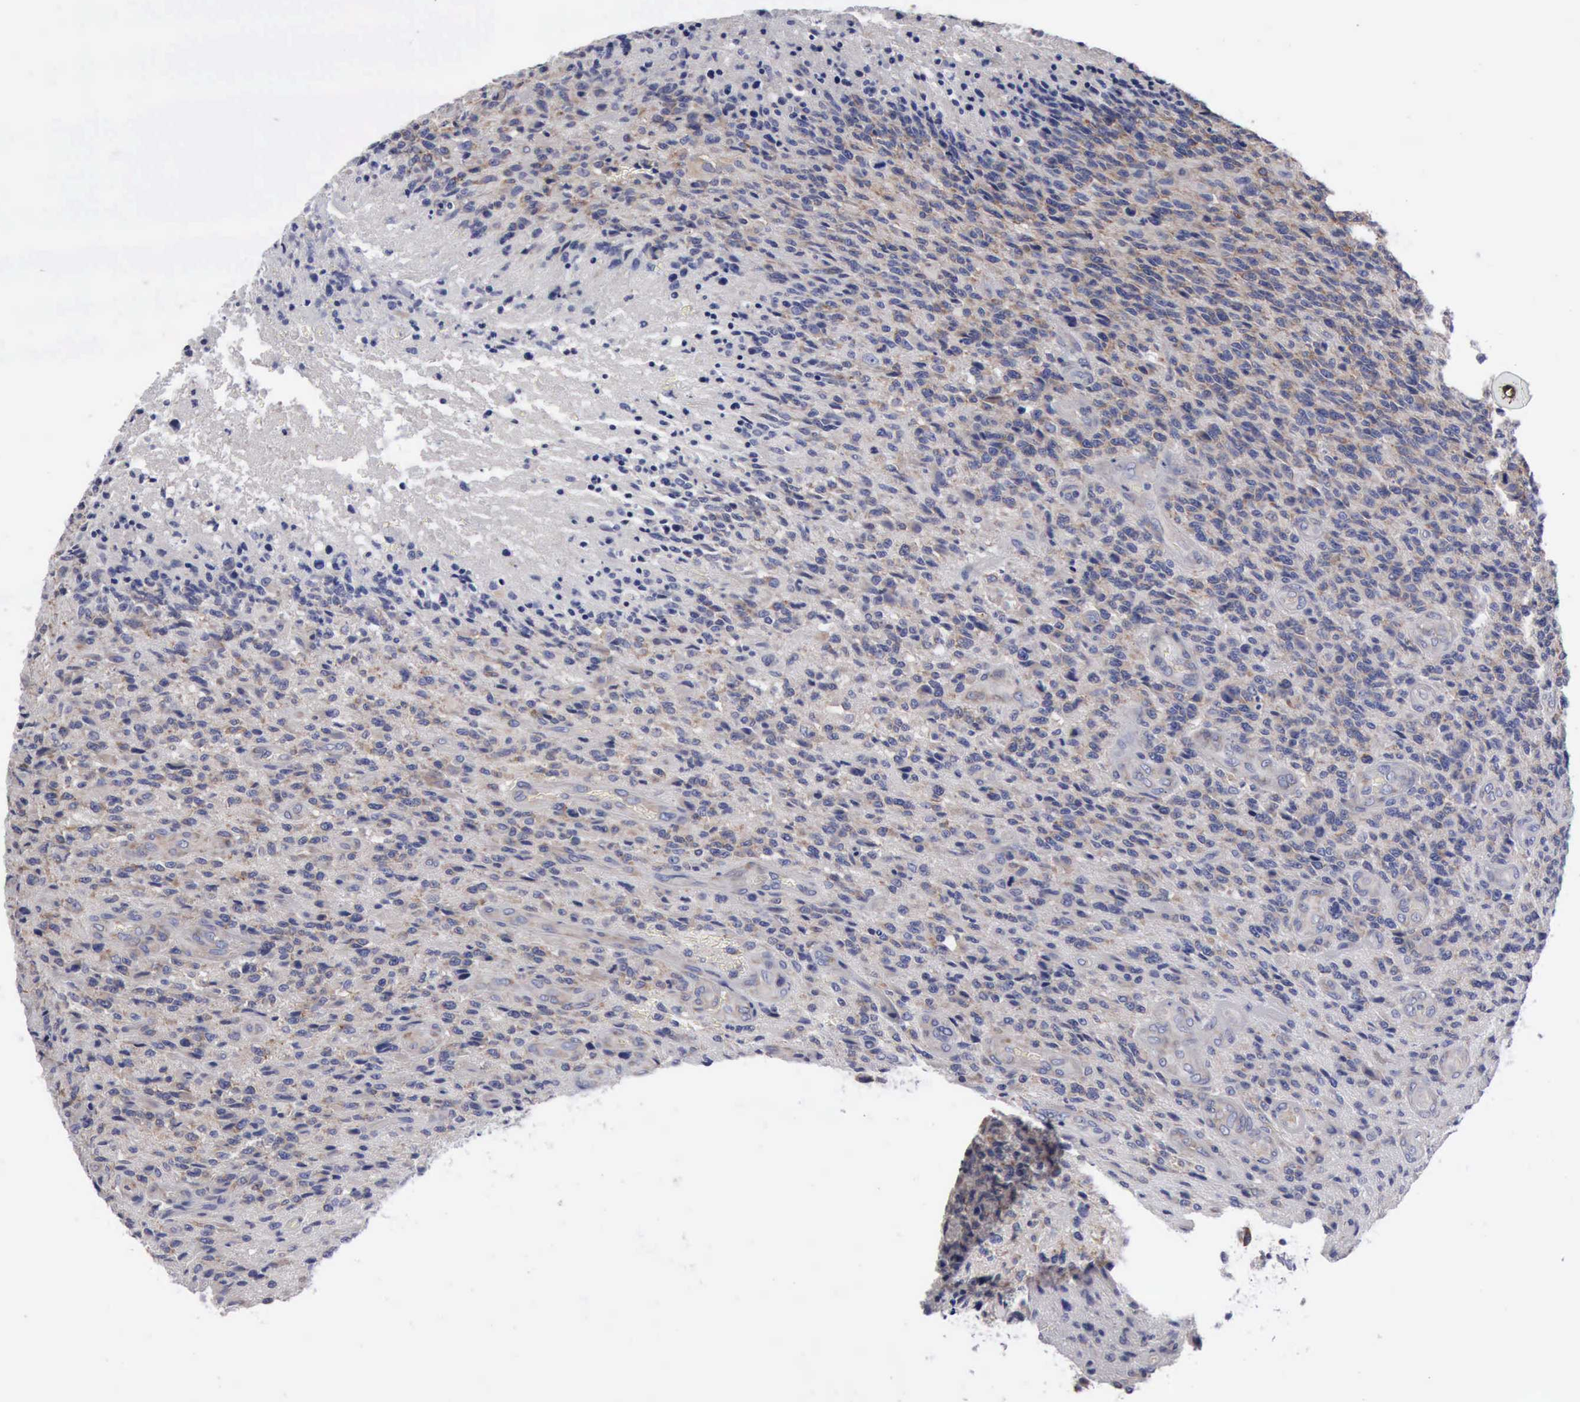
{"staining": {"intensity": "weak", "quantity": "25%-75%", "location": "cytoplasmic/membranous"}, "tissue": "glioma", "cell_type": "Tumor cells", "image_type": "cancer", "snomed": [{"axis": "morphology", "description": "Glioma, malignant, High grade"}, {"axis": "topography", "description": "Brain"}], "caption": "This is an image of IHC staining of malignant high-grade glioma, which shows weak staining in the cytoplasmic/membranous of tumor cells.", "gene": "TXLNG", "patient": {"sex": "male", "age": 36}}